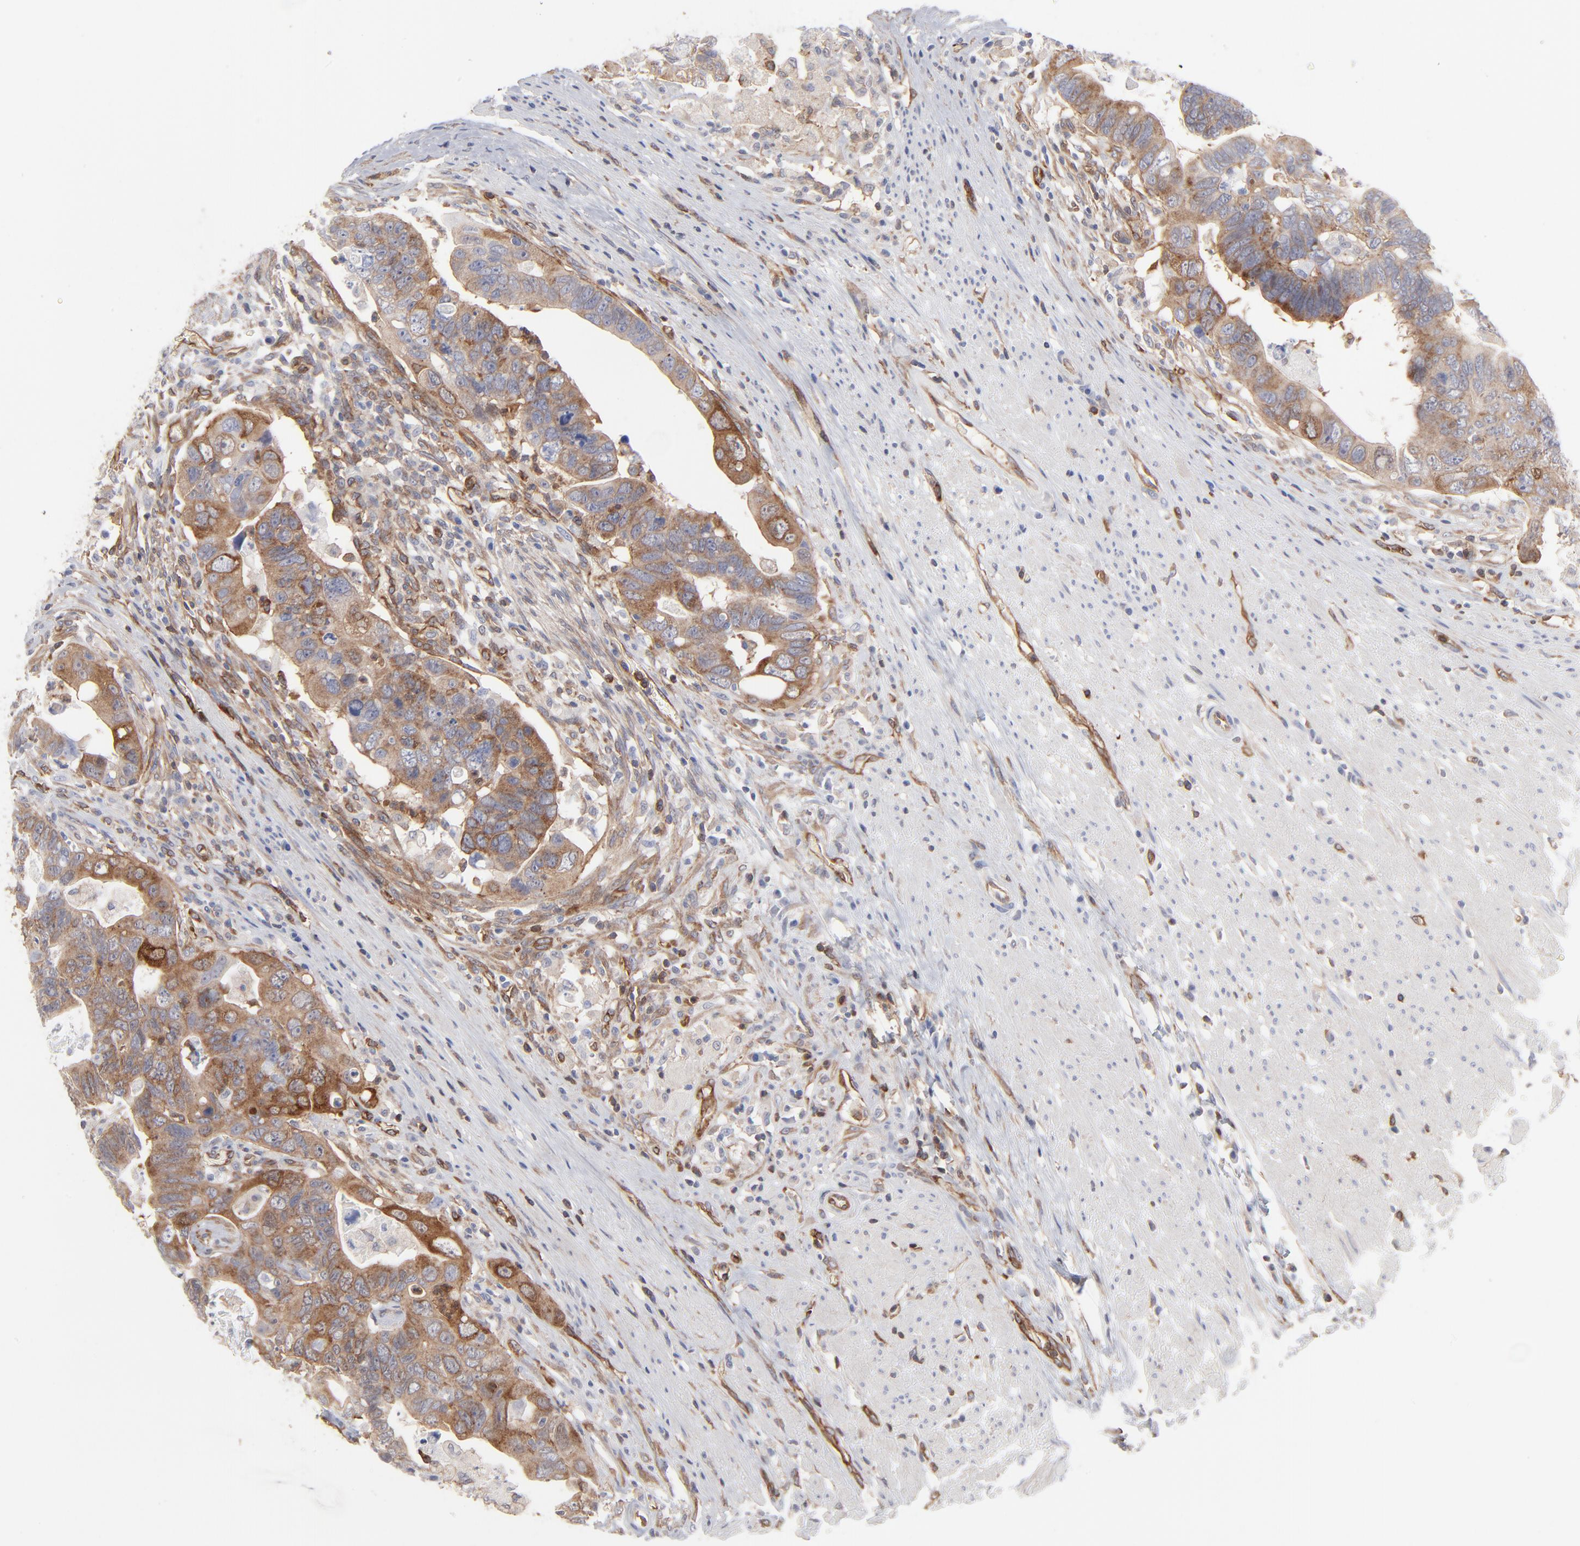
{"staining": {"intensity": "moderate", "quantity": ">75%", "location": "cytoplasmic/membranous"}, "tissue": "colorectal cancer", "cell_type": "Tumor cells", "image_type": "cancer", "snomed": [{"axis": "morphology", "description": "Adenocarcinoma, NOS"}, {"axis": "topography", "description": "Rectum"}], "caption": "Brown immunohistochemical staining in human colorectal cancer reveals moderate cytoplasmic/membranous staining in approximately >75% of tumor cells.", "gene": "PXN", "patient": {"sex": "male", "age": 53}}